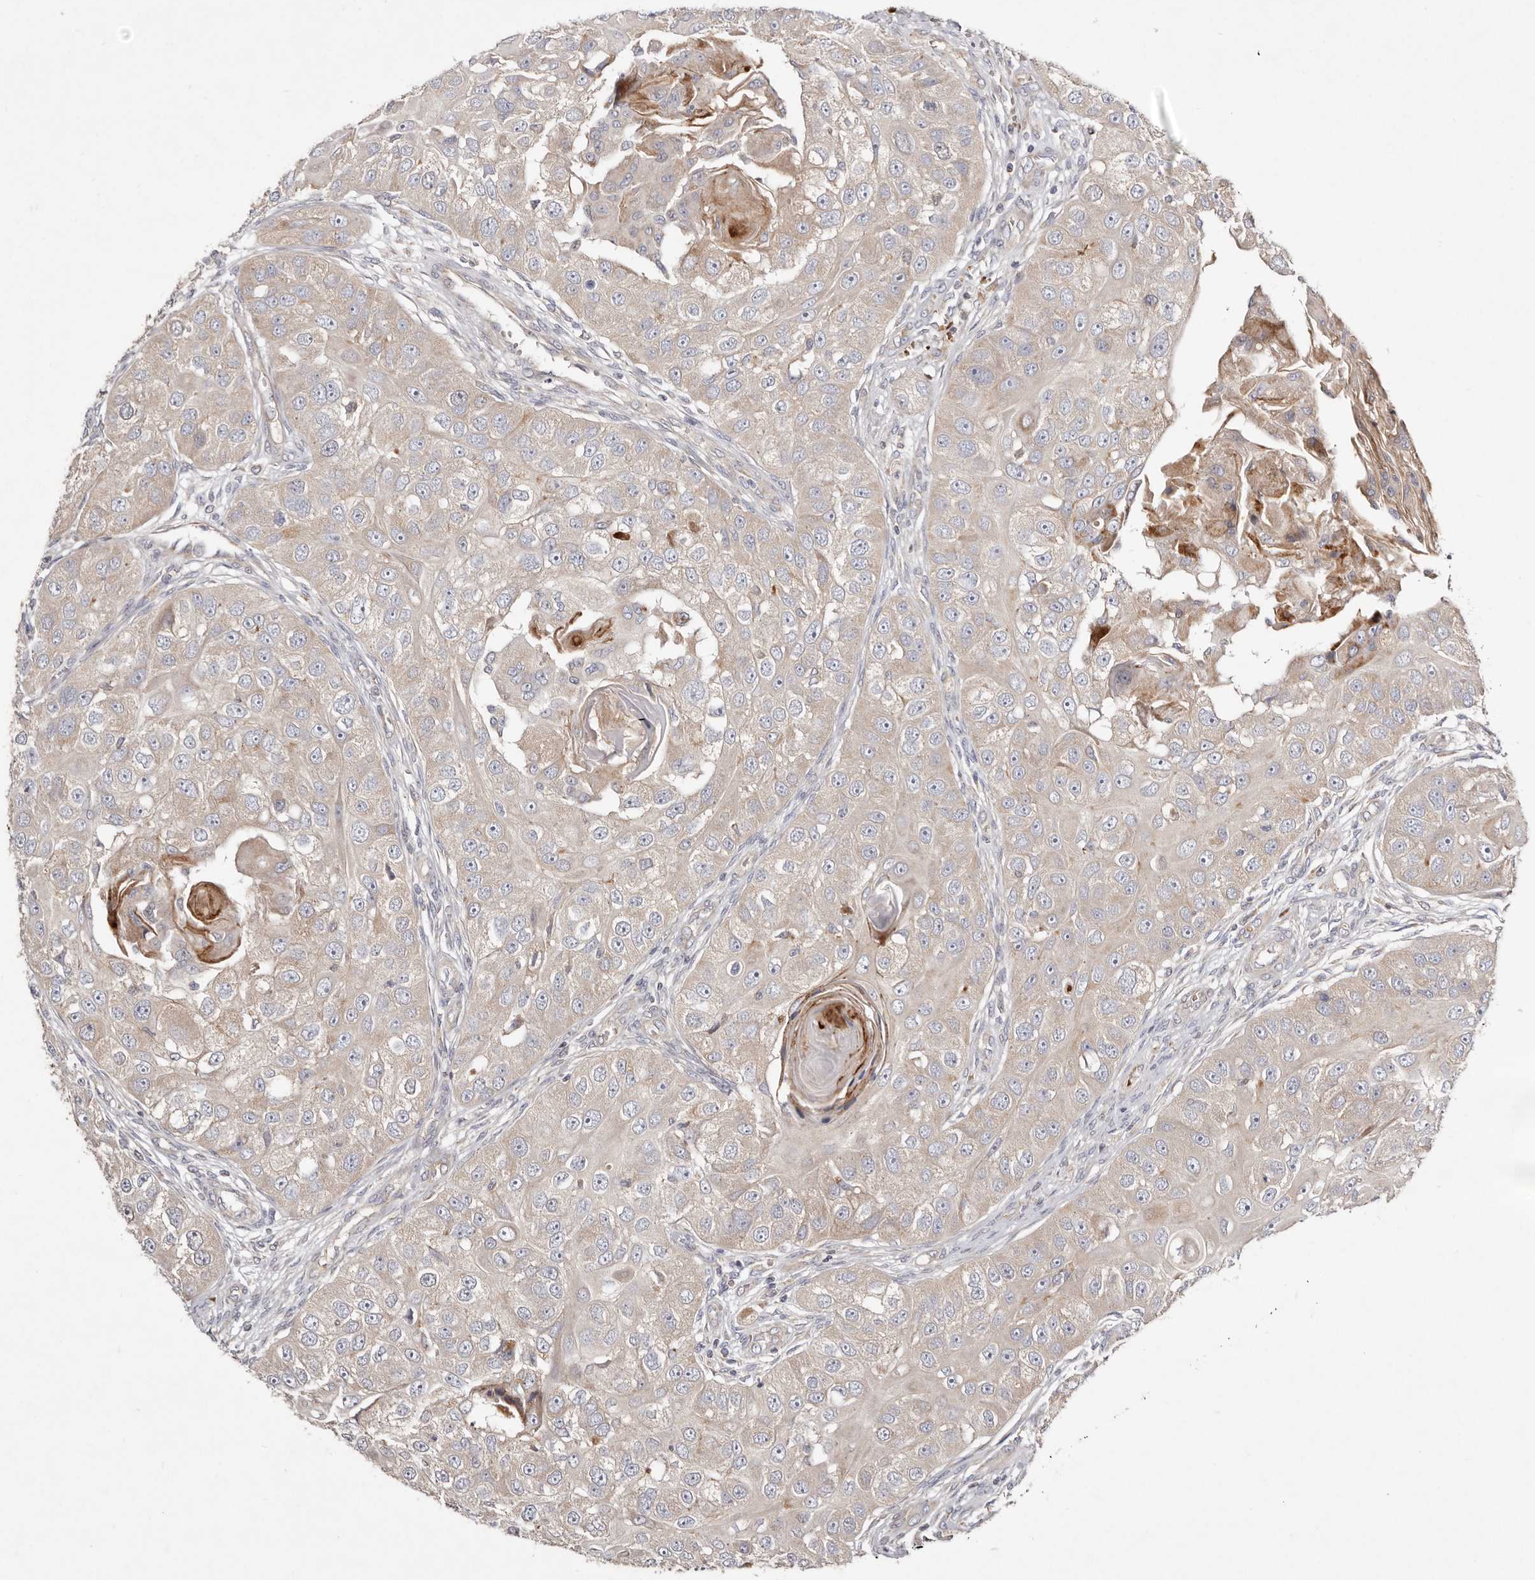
{"staining": {"intensity": "weak", "quantity": "25%-75%", "location": "cytoplasmic/membranous"}, "tissue": "head and neck cancer", "cell_type": "Tumor cells", "image_type": "cancer", "snomed": [{"axis": "morphology", "description": "Normal tissue, NOS"}, {"axis": "morphology", "description": "Squamous cell carcinoma, NOS"}, {"axis": "topography", "description": "Skeletal muscle"}, {"axis": "topography", "description": "Head-Neck"}], "caption": "An image of human head and neck squamous cell carcinoma stained for a protein exhibits weak cytoplasmic/membranous brown staining in tumor cells. The protein is shown in brown color, while the nuclei are stained blue.", "gene": "SLC25A20", "patient": {"sex": "male", "age": 51}}